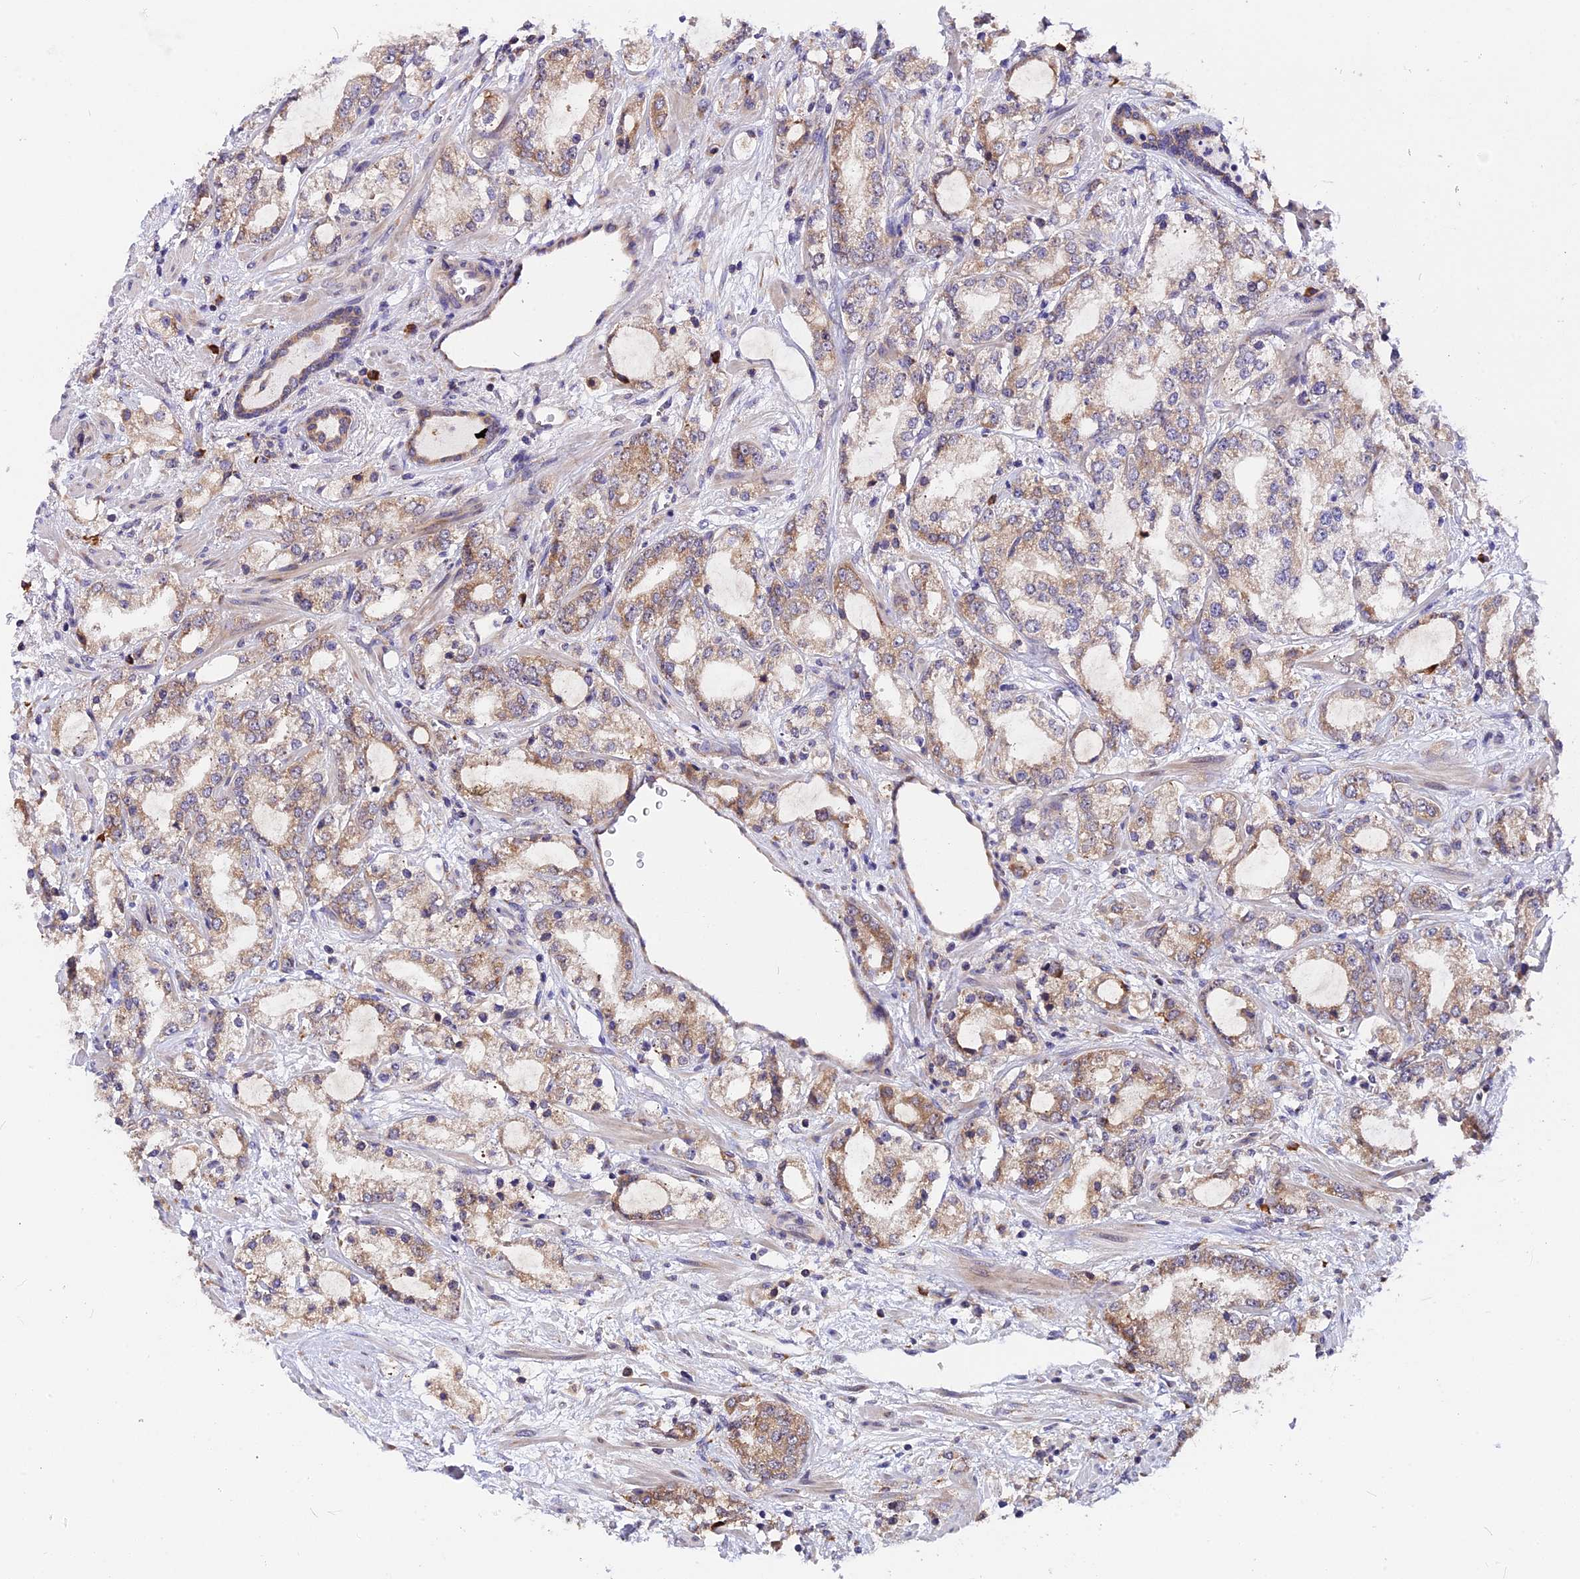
{"staining": {"intensity": "moderate", "quantity": ">75%", "location": "cytoplasmic/membranous"}, "tissue": "prostate cancer", "cell_type": "Tumor cells", "image_type": "cancer", "snomed": [{"axis": "morphology", "description": "Adenocarcinoma, High grade"}, {"axis": "topography", "description": "Prostate"}], "caption": "Protein staining by immunohistochemistry shows moderate cytoplasmic/membranous staining in approximately >75% of tumor cells in prostate cancer (high-grade adenocarcinoma).", "gene": "GNPTAB", "patient": {"sex": "male", "age": 64}}